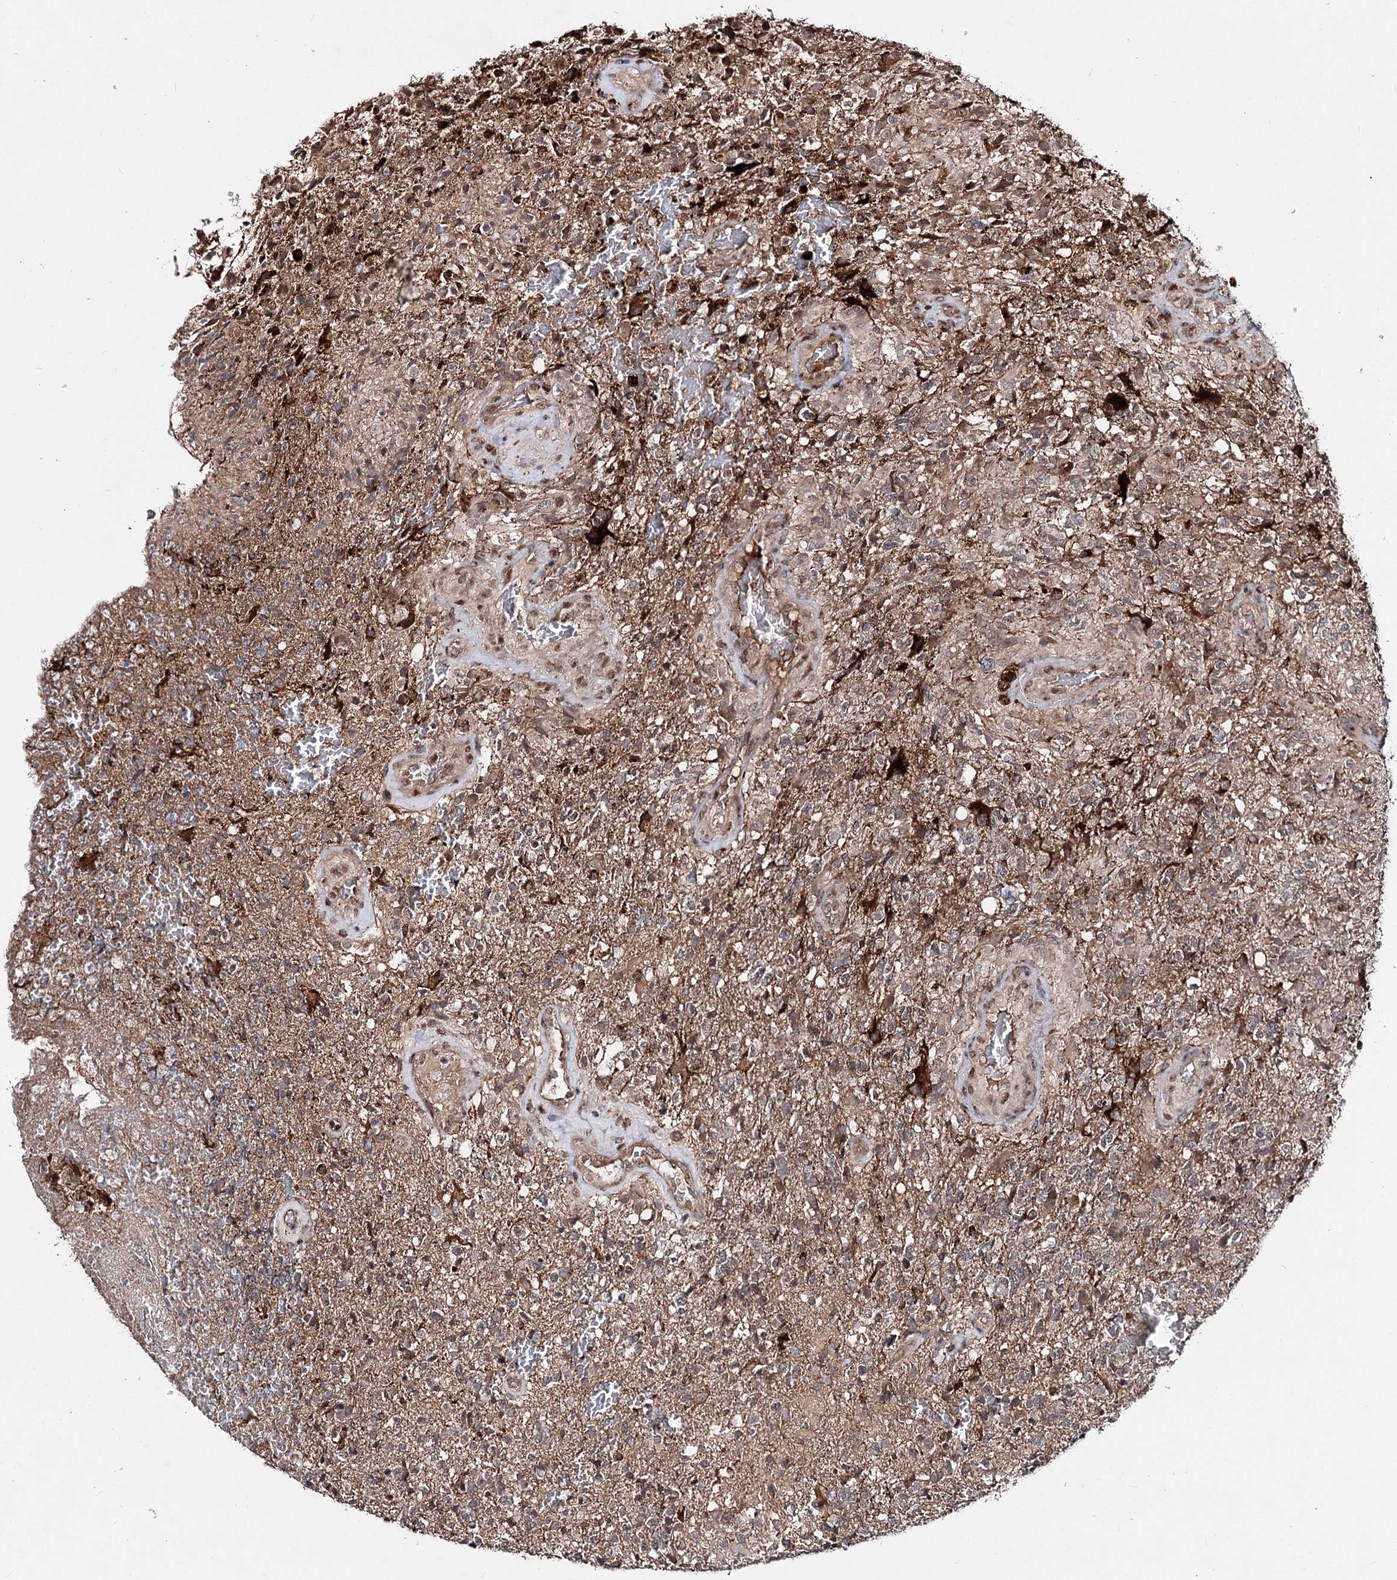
{"staining": {"intensity": "moderate", "quantity": ">75%", "location": "cytoplasmic/membranous"}, "tissue": "glioma", "cell_type": "Tumor cells", "image_type": "cancer", "snomed": [{"axis": "morphology", "description": "Glioma, malignant, High grade"}, {"axis": "topography", "description": "Brain"}], "caption": "Moderate cytoplasmic/membranous positivity for a protein is present in approximately >75% of tumor cells of glioma using IHC.", "gene": "MSANTD2", "patient": {"sex": "male", "age": 56}}